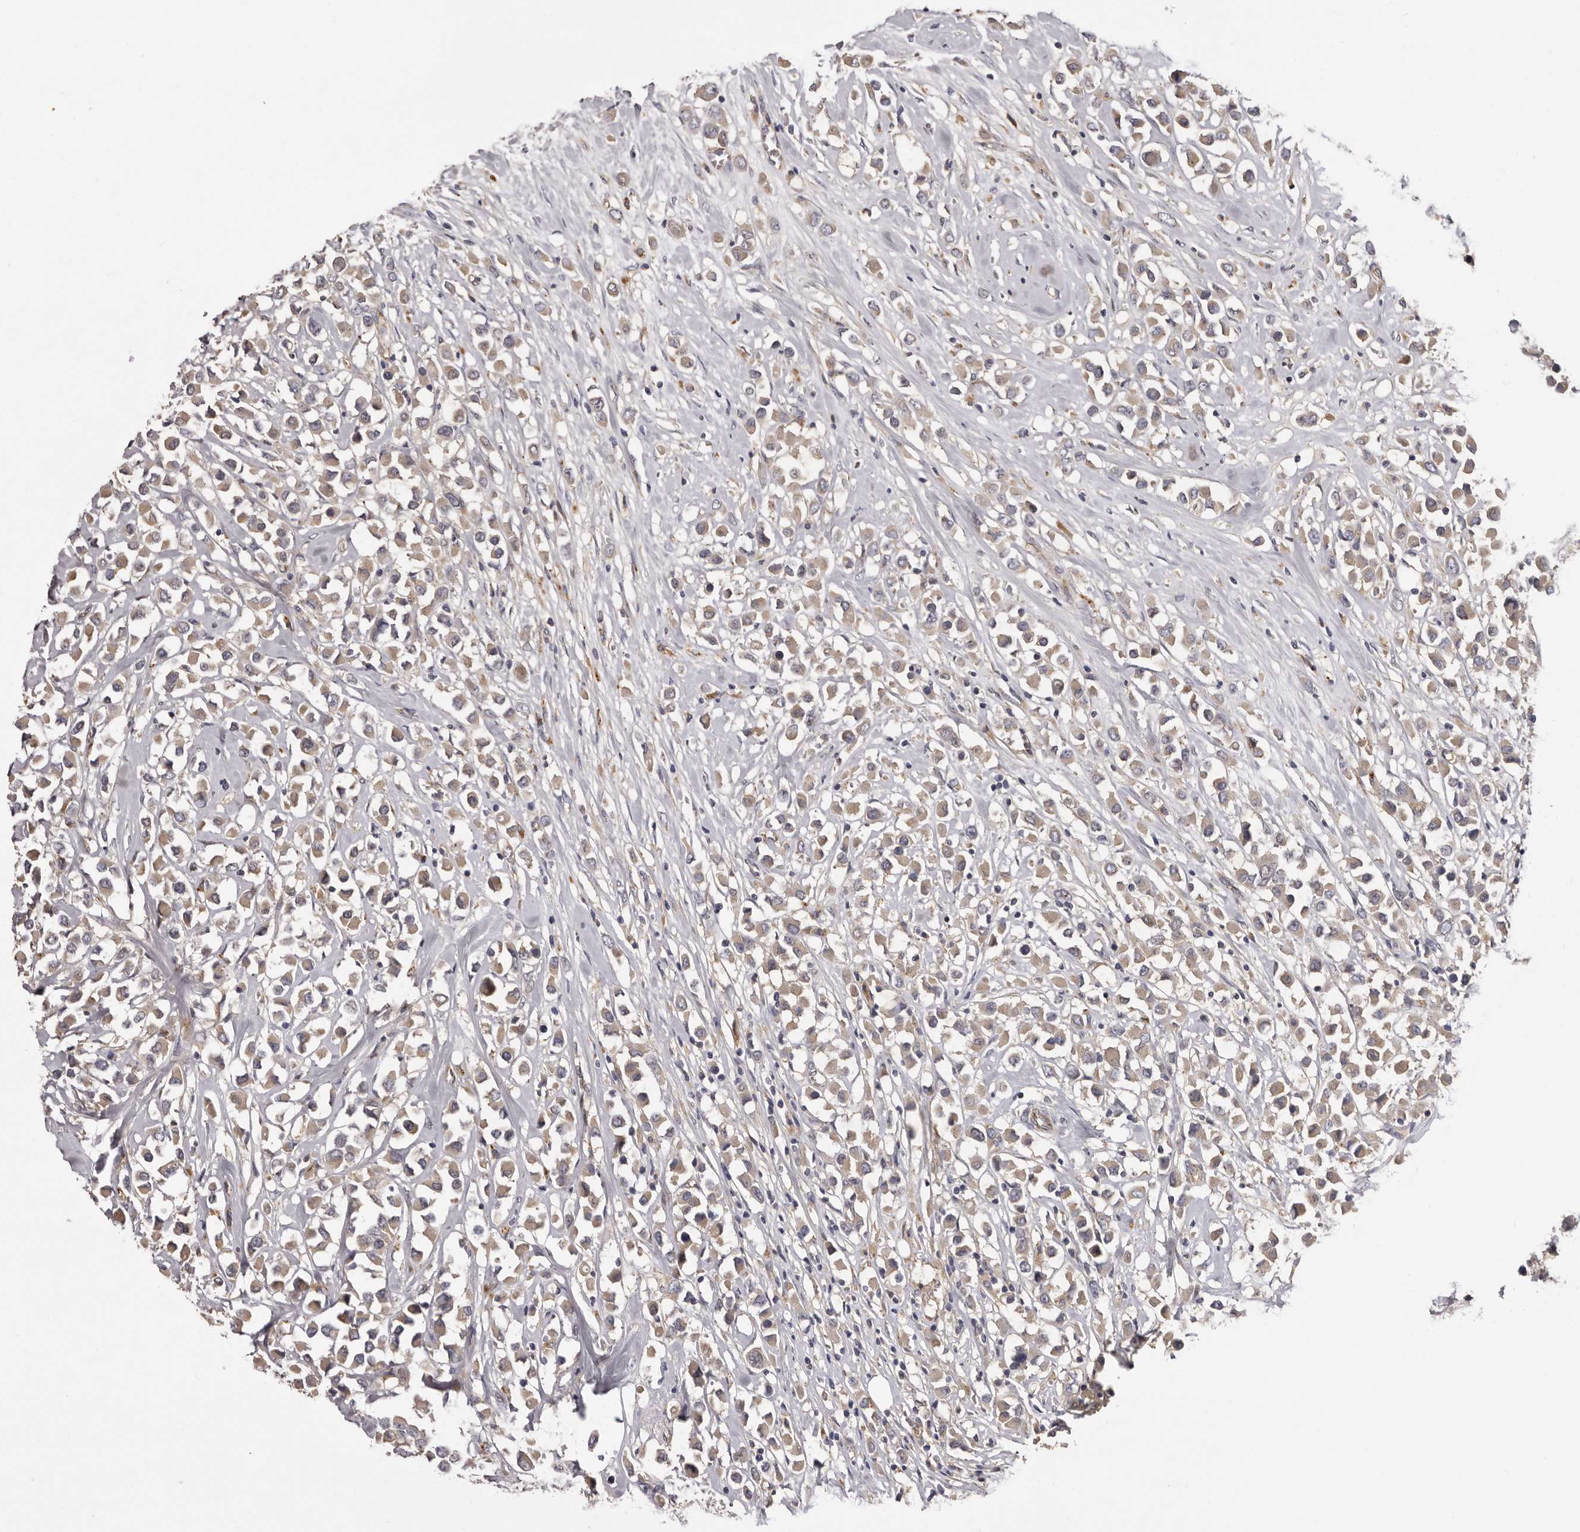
{"staining": {"intensity": "weak", "quantity": "25%-75%", "location": "cytoplasmic/membranous"}, "tissue": "breast cancer", "cell_type": "Tumor cells", "image_type": "cancer", "snomed": [{"axis": "morphology", "description": "Duct carcinoma"}, {"axis": "topography", "description": "Breast"}], "caption": "Protein positivity by IHC demonstrates weak cytoplasmic/membranous expression in about 25%-75% of tumor cells in breast cancer (invasive ductal carcinoma).", "gene": "INKA2", "patient": {"sex": "female", "age": 61}}